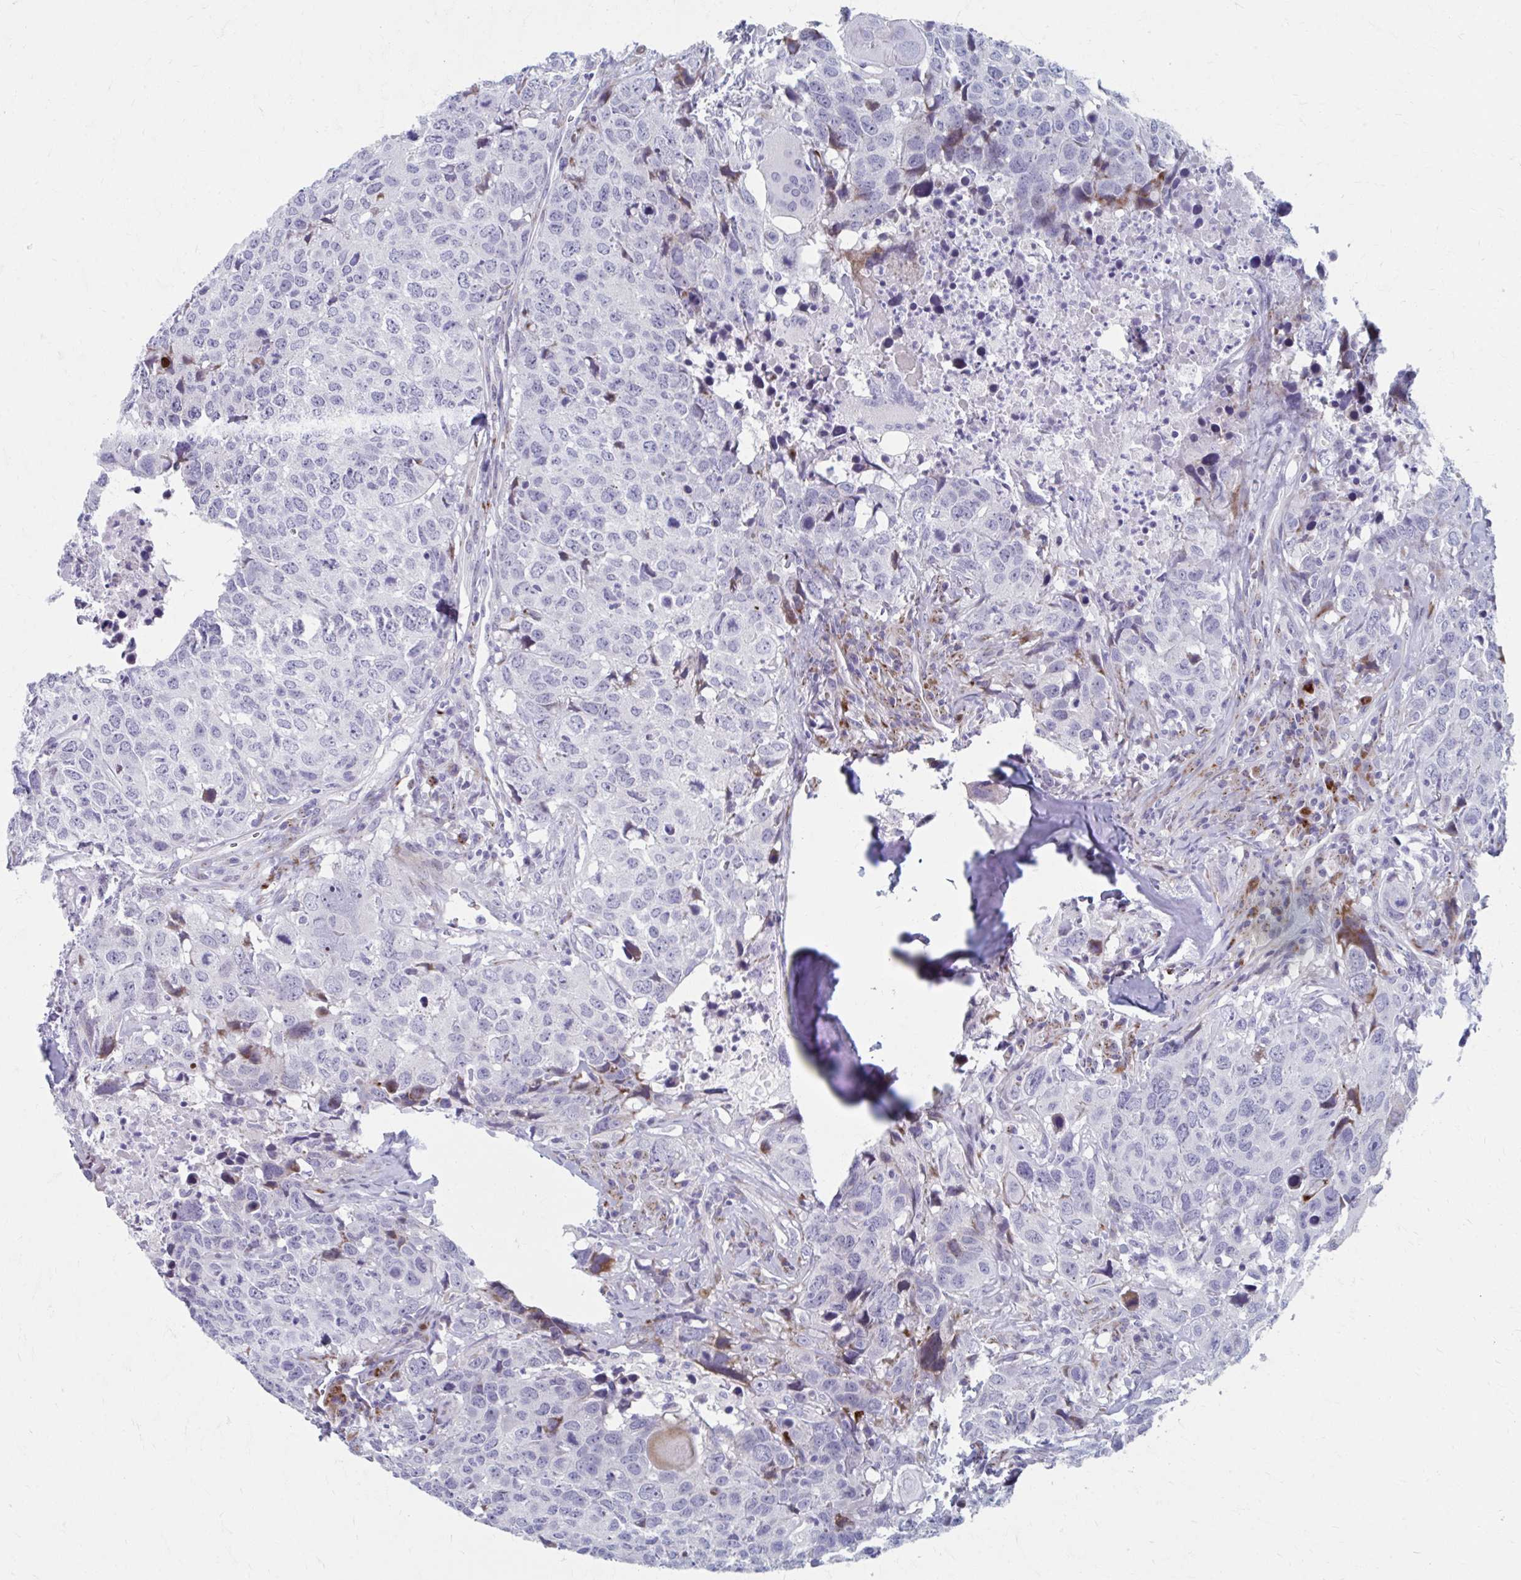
{"staining": {"intensity": "negative", "quantity": "none", "location": "none"}, "tissue": "head and neck cancer", "cell_type": "Tumor cells", "image_type": "cancer", "snomed": [{"axis": "morphology", "description": "Normal tissue, NOS"}, {"axis": "morphology", "description": "Squamous cell carcinoma, NOS"}, {"axis": "topography", "description": "Skeletal muscle"}, {"axis": "topography", "description": "Vascular tissue"}, {"axis": "topography", "description": "Peripheral nerve tissue"}, {"axis": "topography", "description": "Head-Neck"}], "caption": "A photomicrograph of squamous cell carcinoma (head and neck) stained for a protein reveals no brown staining in tumor cells.", "gene": "OLFM2", "patient": {"sex": "male", "age": 66}}